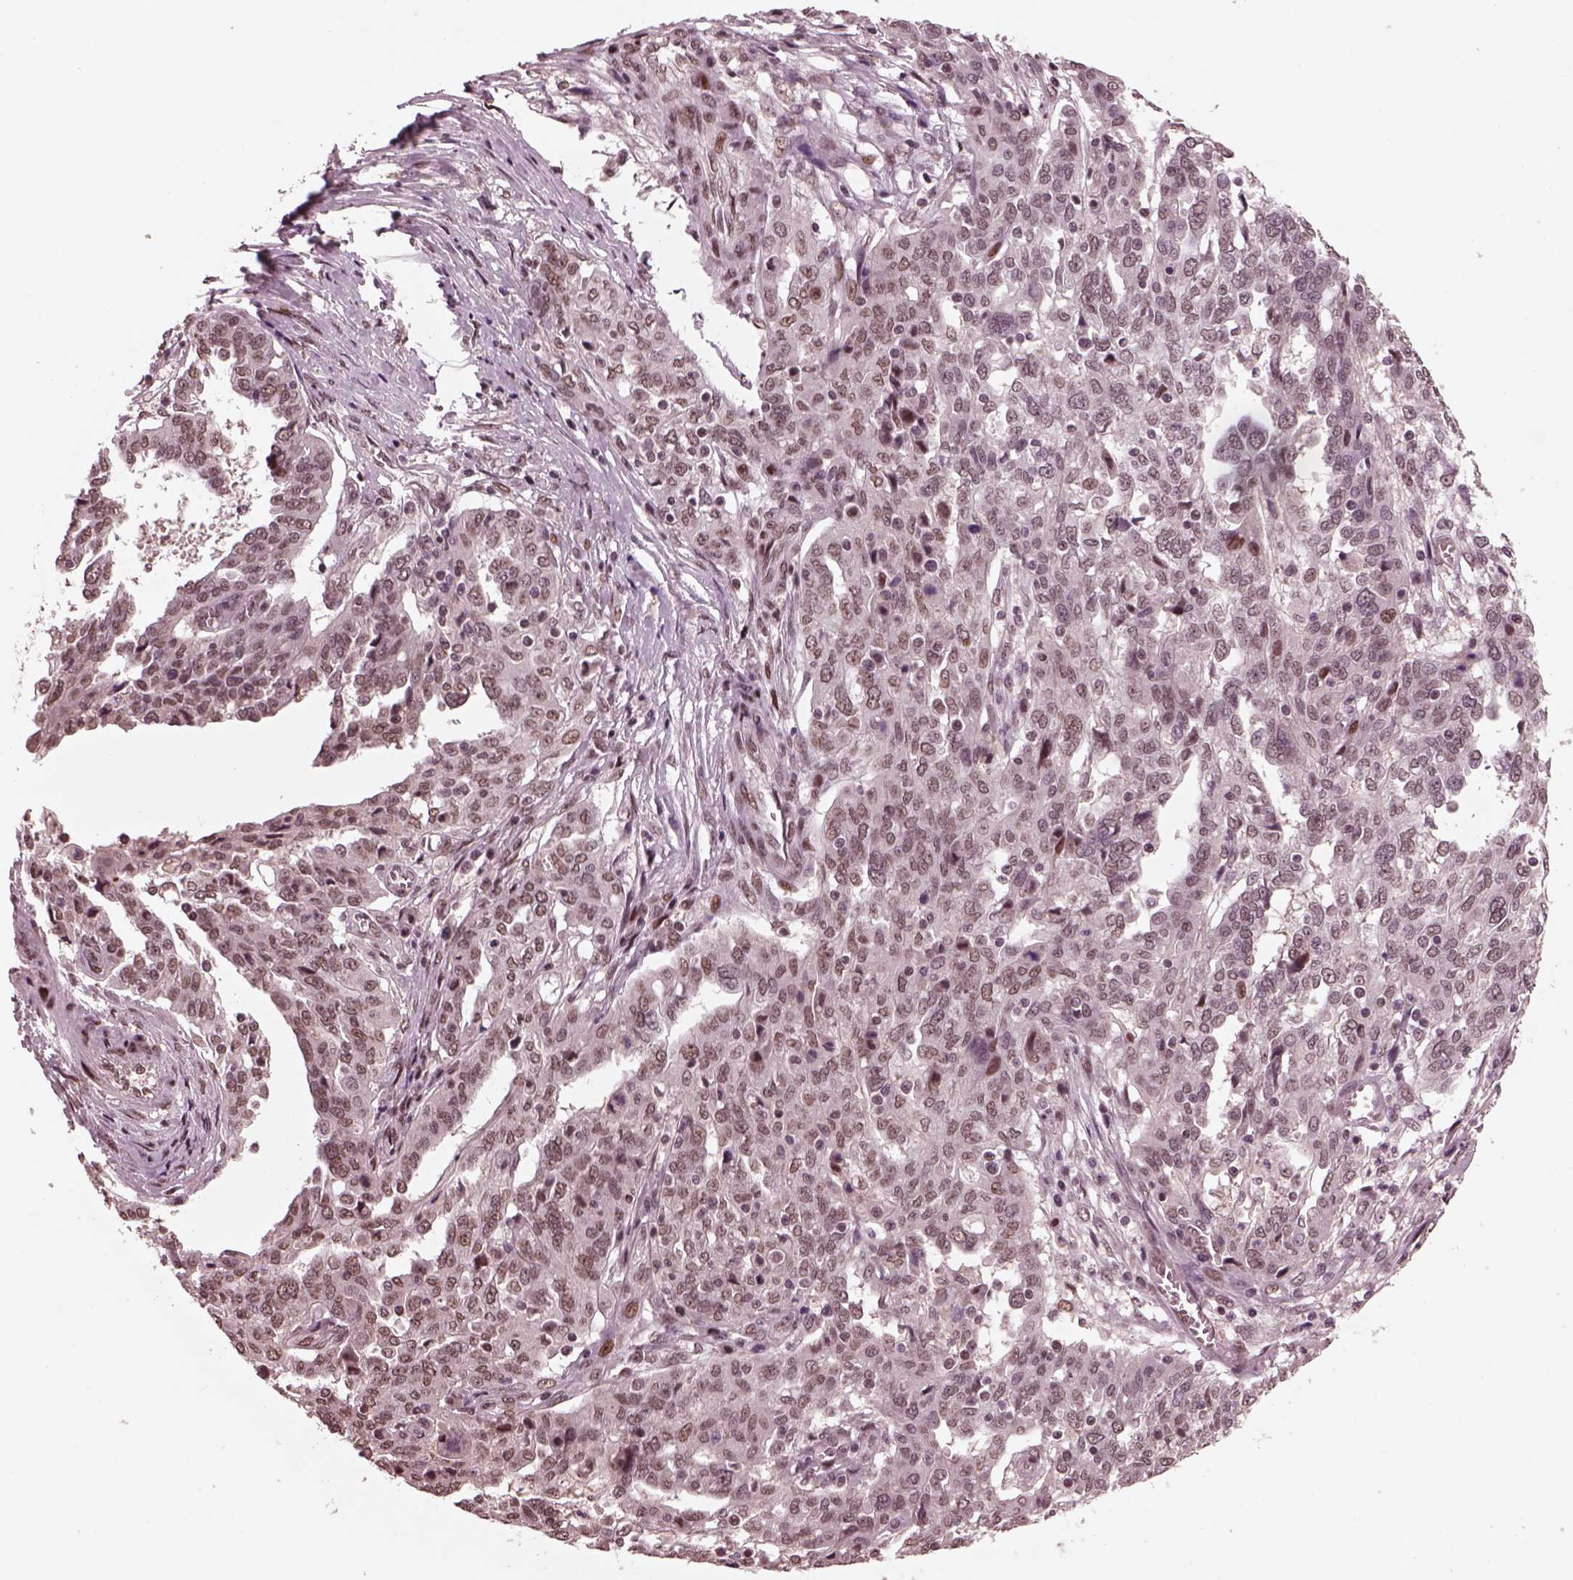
{"staining": {"intensity": "weak", "quantity": ">75%", "location": "nuclear"}, "tissue": "ovarian cancer", "cell_type": "Tumor cells", "image_type": "cancer", "snomed": [{"axis": "morphology", "description": "Cystadenocarcinoma, serous, NOS"}, {"axis": "topography", "description": "Ovary"}], "caption": "This image displays IHC staining of human ovarian cancer, with low weak nuclear staining in approximately >75% of tumor cells.", "gene": "NAP1L5", "patient": {"sex": "female", "age": 67}}